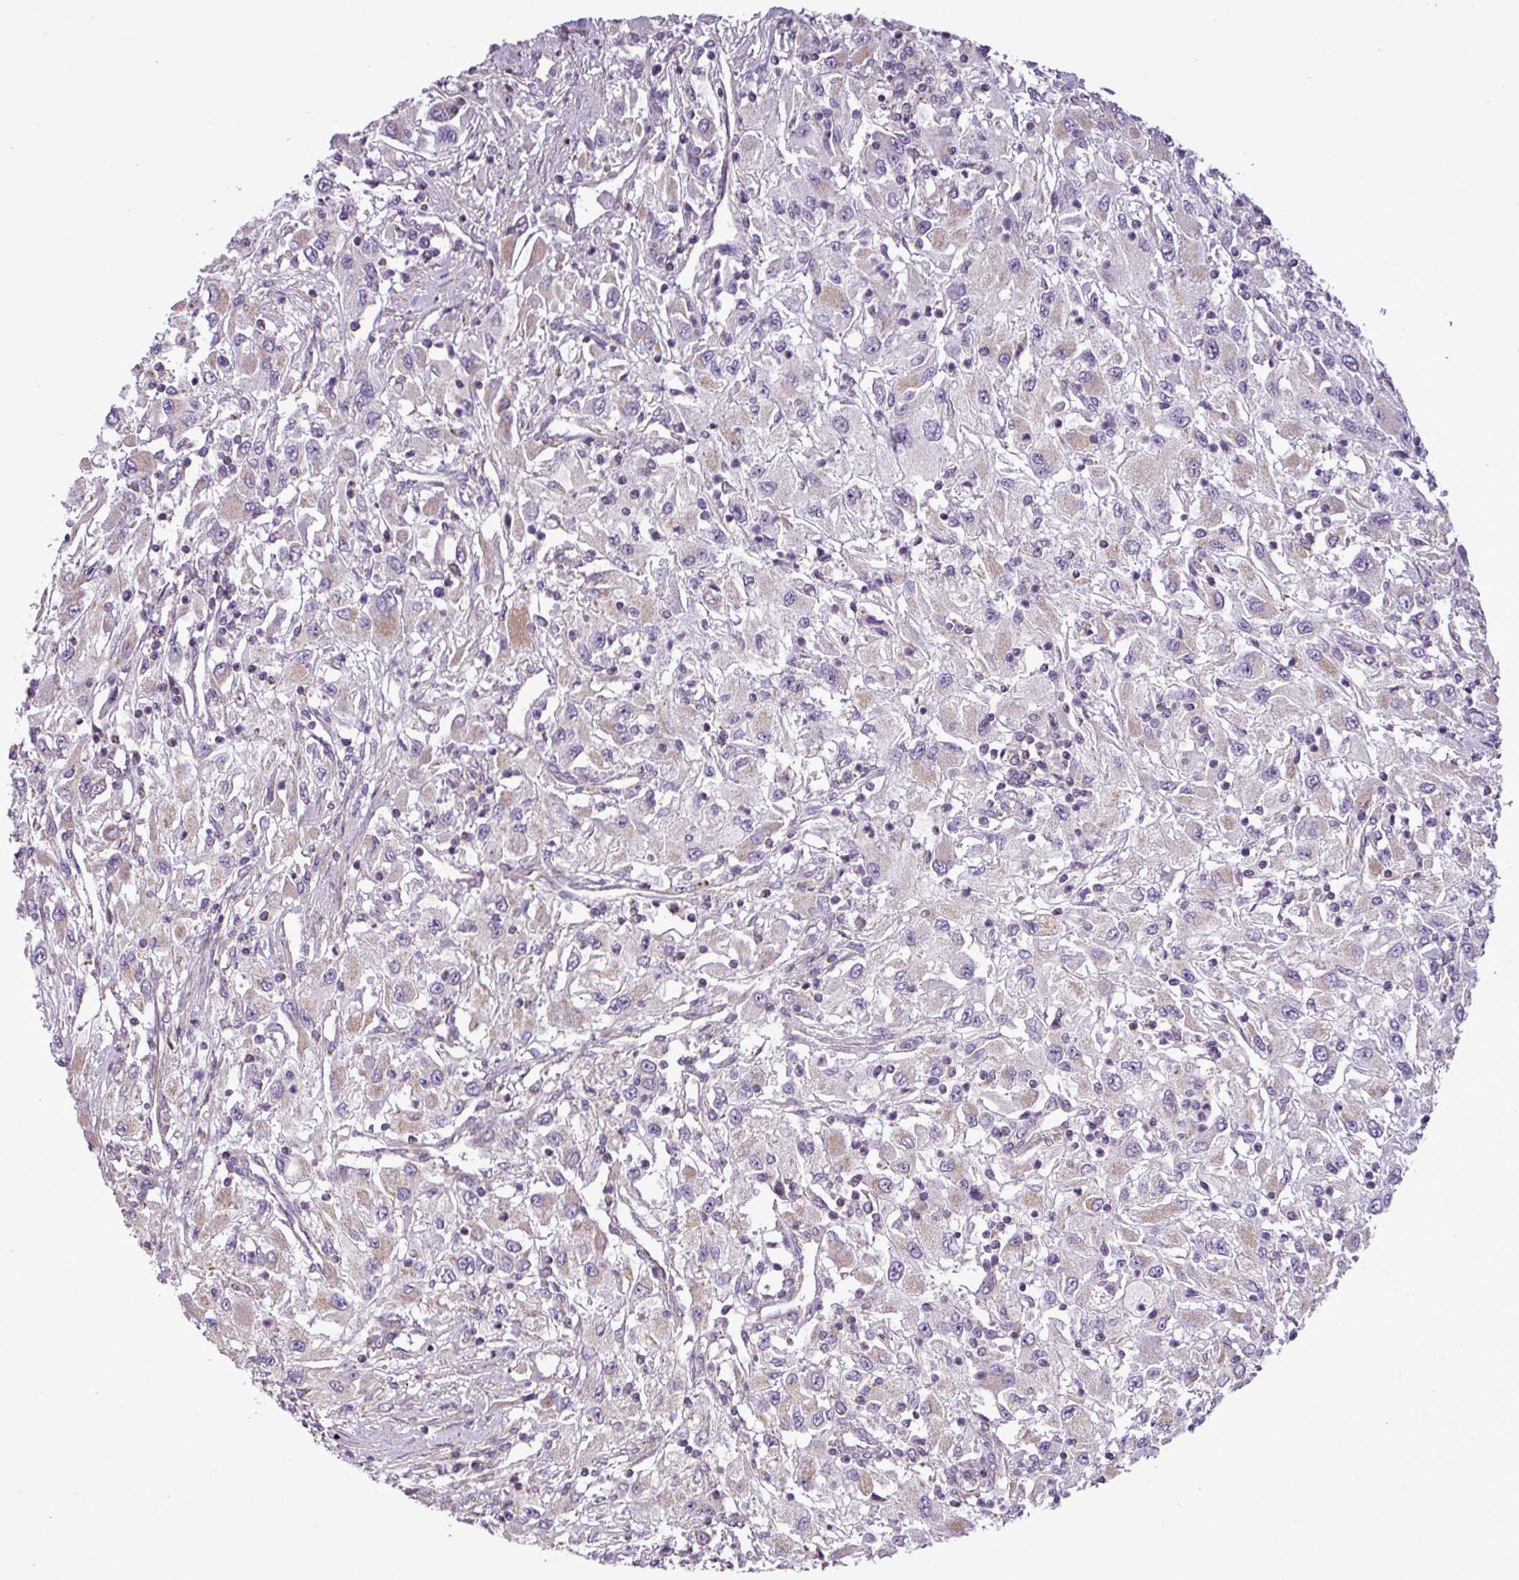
{"staining": {"intensity": "weak", "quantity": "<25%", "location": "cytoplasmic/membranous"}, "tissue": "renal cancer", "cell_type": "Tumor cells", "image_type": "cancer", "snomed": [{"axis": "morphology", "description": "Adenocarcinoma, NOS"}, {"axis": "topography", "description": "Kidney"}], "caption": "IHC photomicrograph of renal cancer stained for a protein (brown), which shows no expression in tumor cells.", "gene": "BTN2A2", "patient": {"sex": "female", "age": 67}}